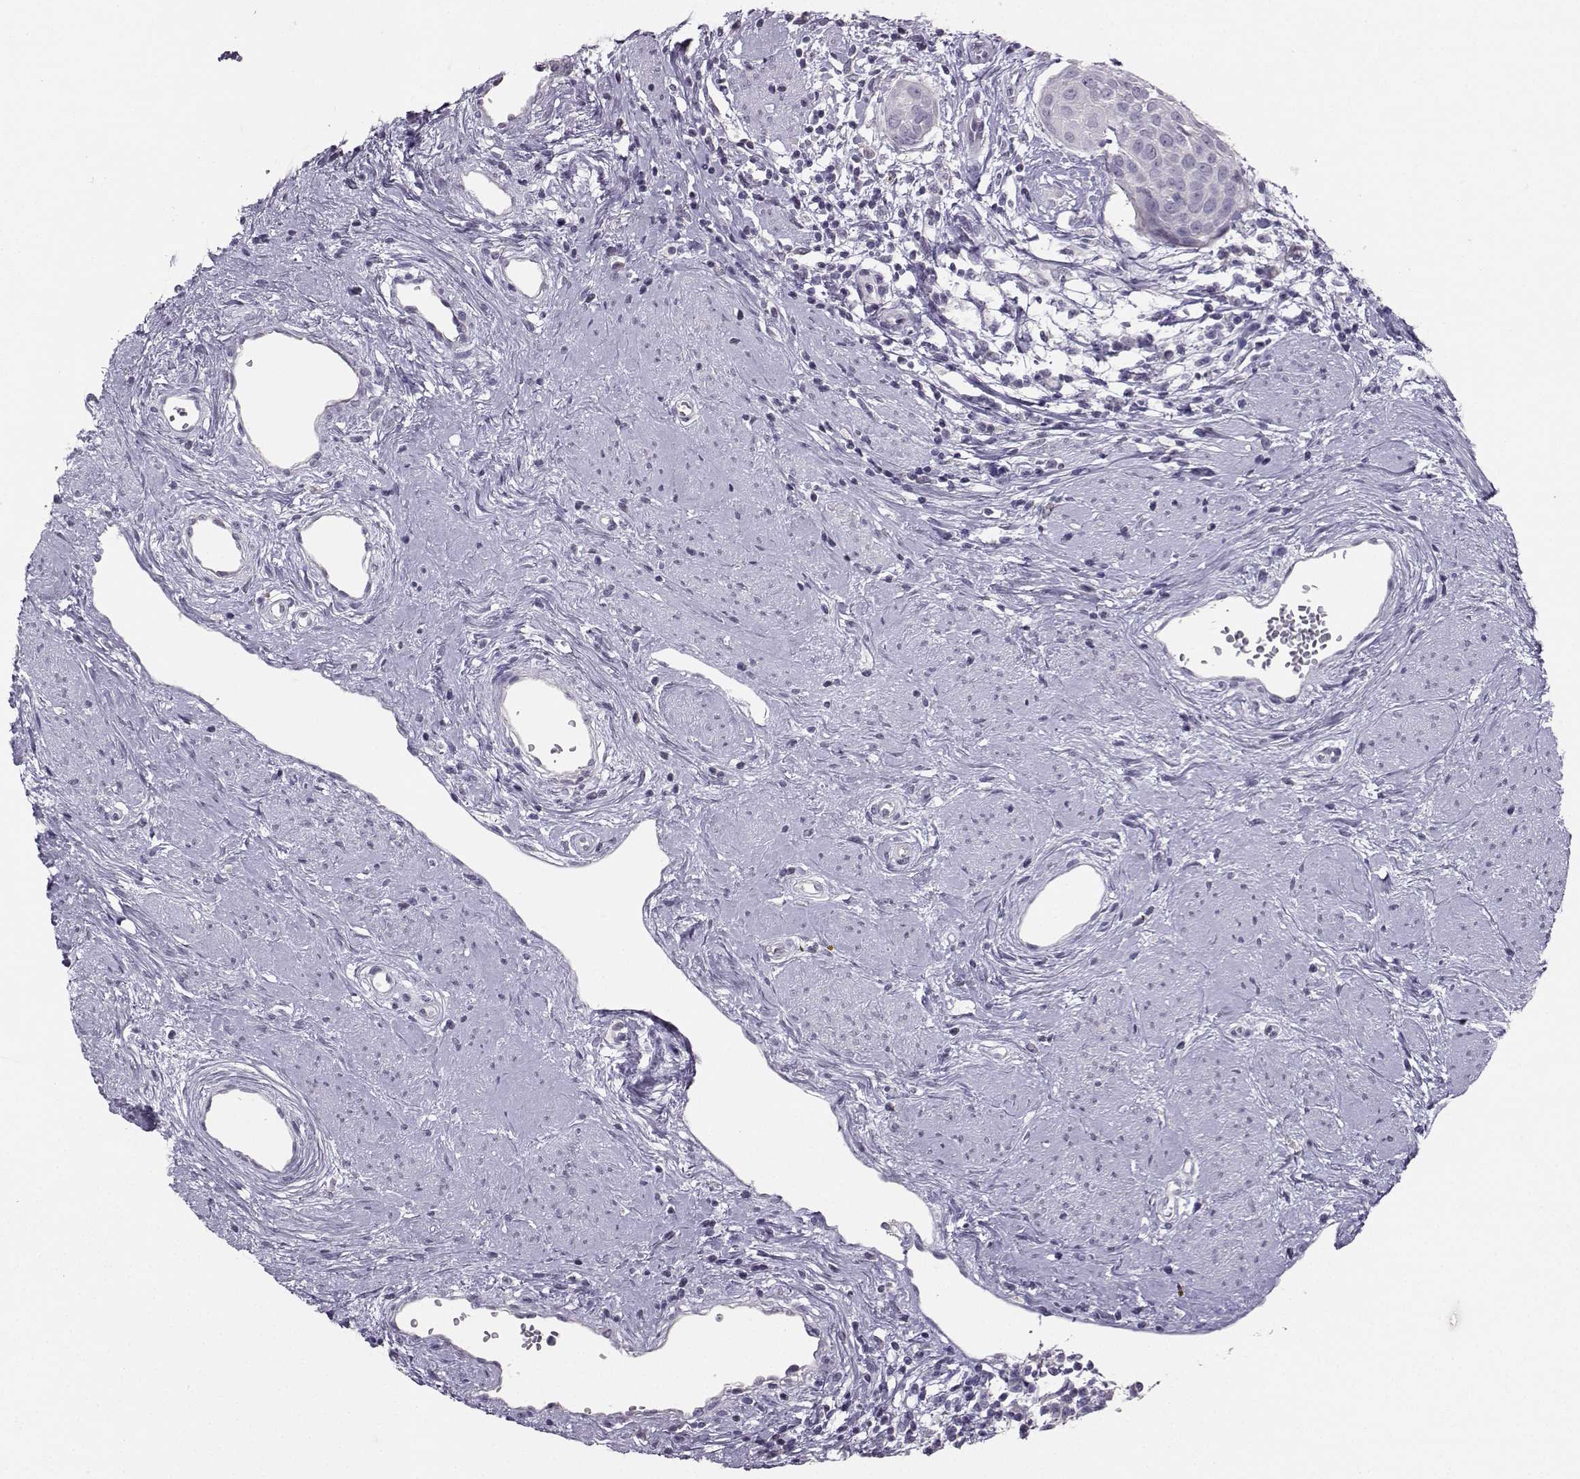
{"staining": {"intensity": "negative", "quantity": "none", "location": "none"}, "tissue": "cervical cancer", "cell_type": "Tumor cells", "image_type": "cancer", "snomed": [{"axis": "morphology", "description": "Squamous cell carcinoma, NOS"}, {"axis": "topography", "description": "Cervix"}], "caption": "Tumor cells are negative for protein expression in human cervical squamous cell carcinoma. Brightfield microscopy of IHC stained with DAB (3,3'-diaminobenzidine) (brown) and hematoxylin (blue), captured at high magnification.", "gene": "PKP2", "patient": {"sex": "female", "age": 39}}